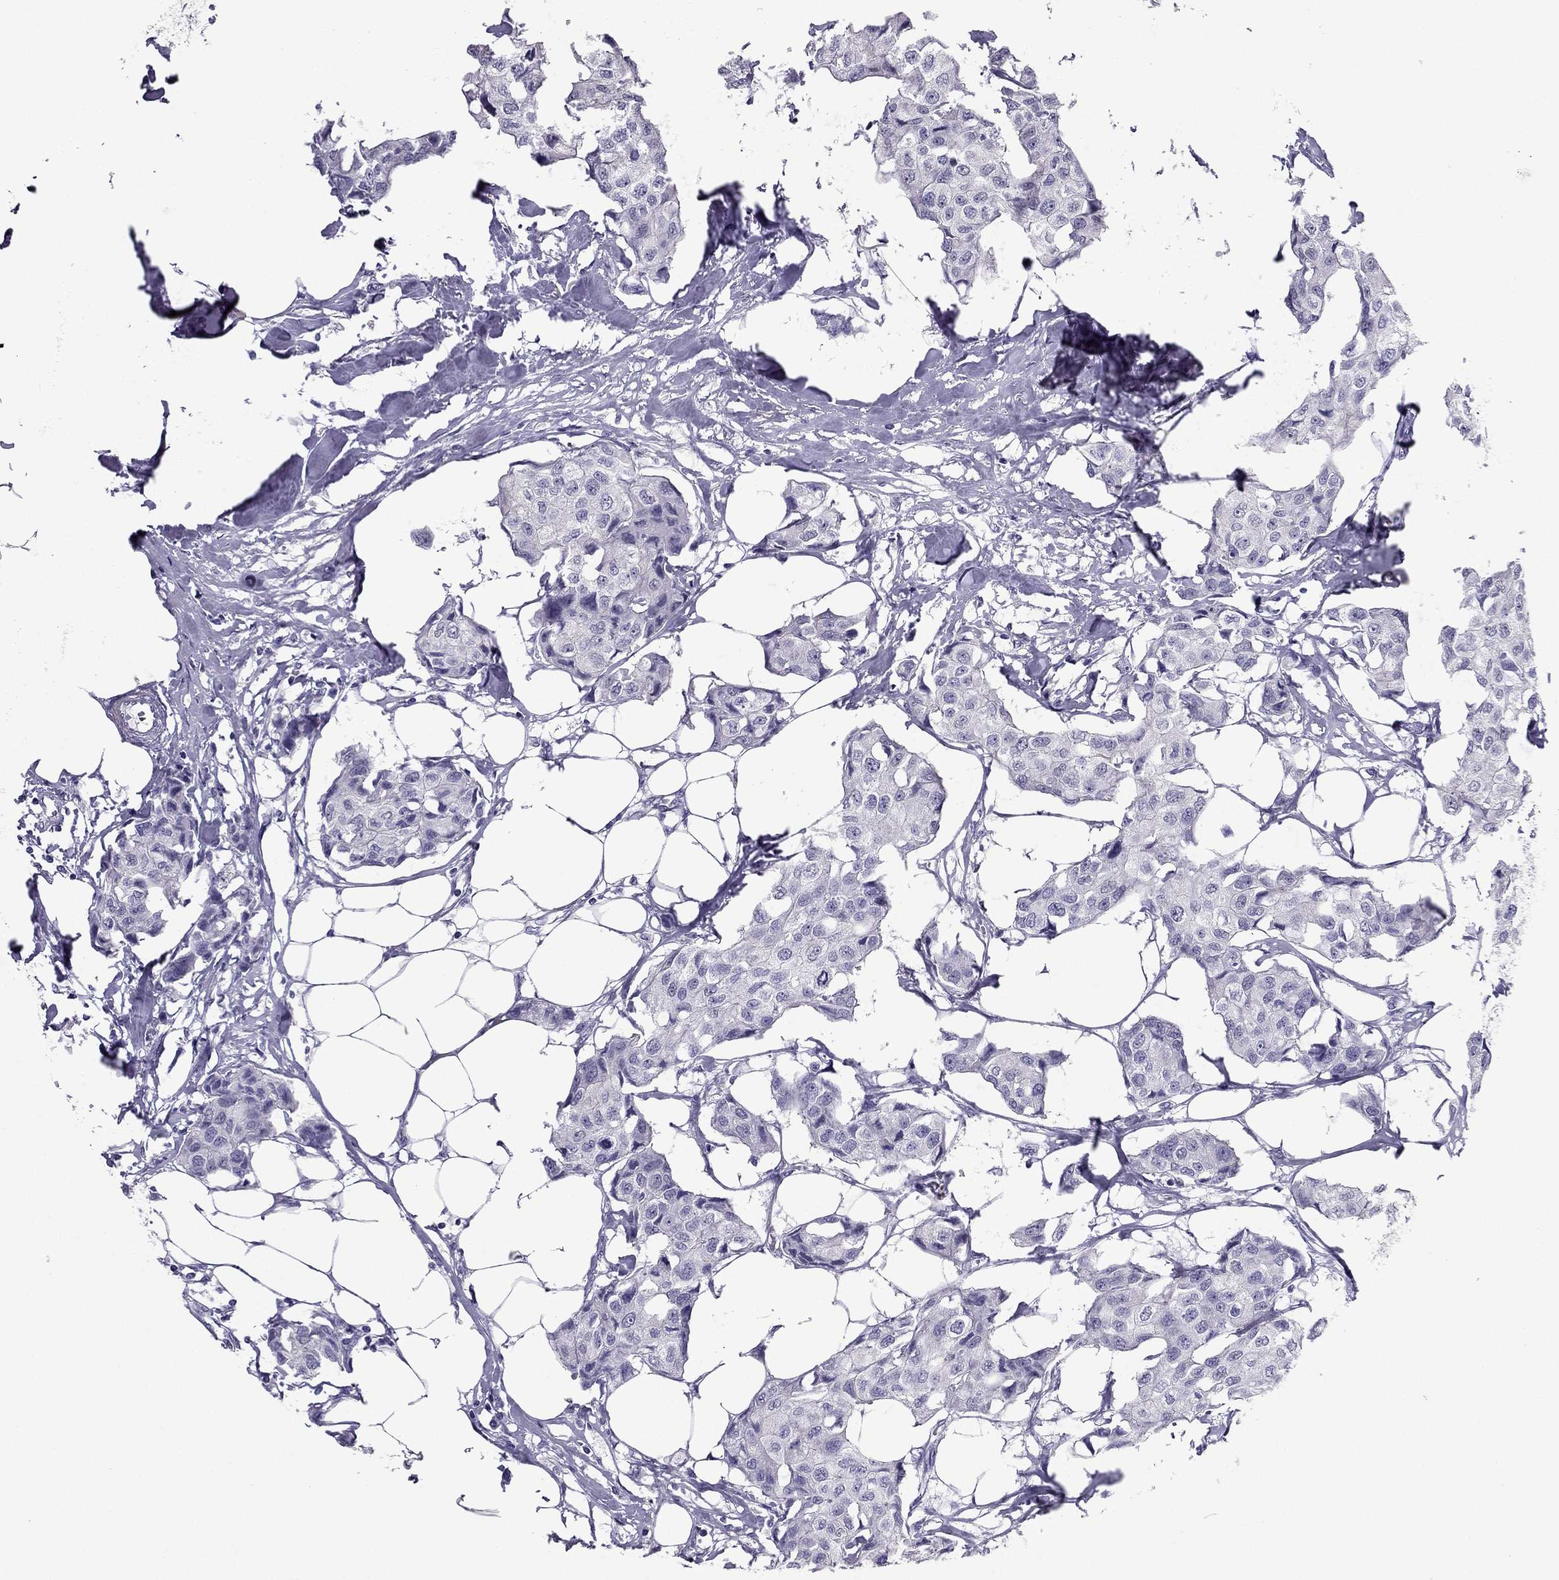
{"staining": {"intensity": "negative", "quantity": "none", "location": "none"}, "tissue": "breast cancer", "cell_type": "Tumor cells", "image_type": "cancer", "snomed": [{"axis": "morphology", "description": "Duct carcinoma"}, {"axis": "topography", "description": "Breast"}], "caption": "Immunohistochemistry (IHC) micrograph of neoplastic tissue: breast cancer stained with DAB reveals no significant protein expression in tumor cells.", "gene": "PDE6A", "patient": {"sex": "female", "age": 80}}